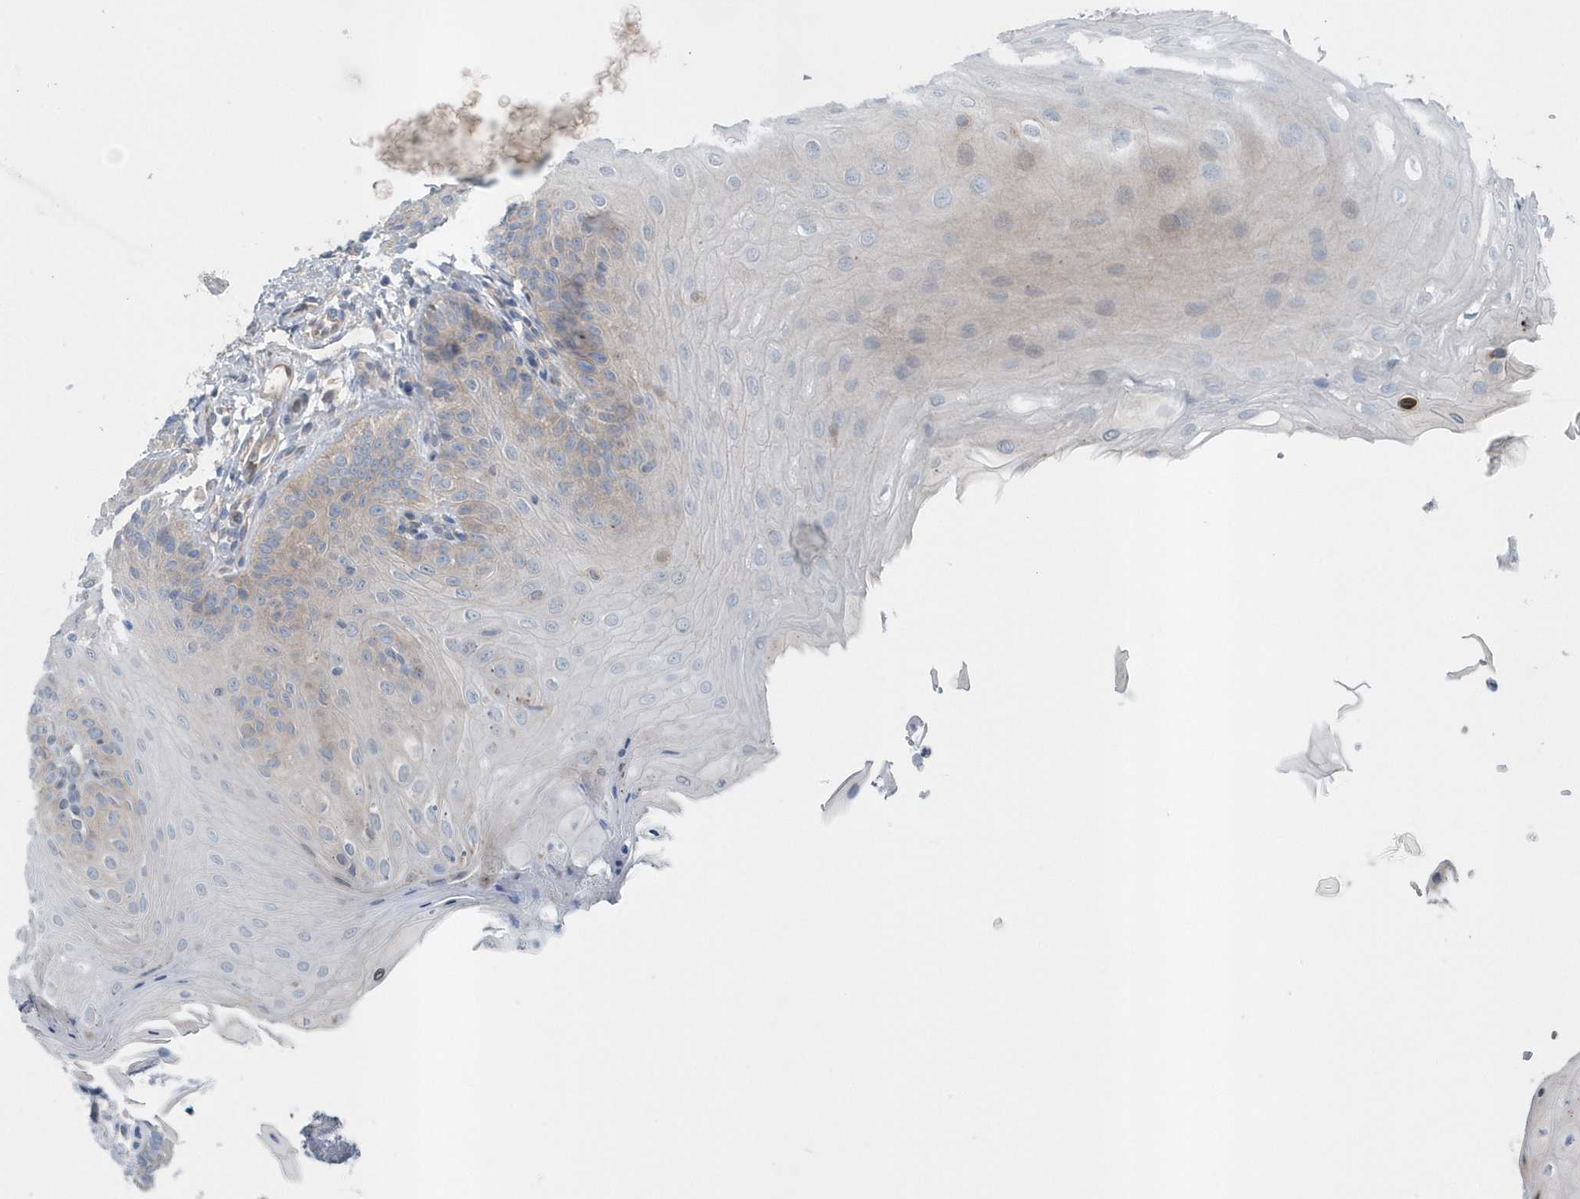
{"staining": {"intensity": "weak", "quantity": "25%-75%", "location": "cytoplasmic/membranous"}, "tissue": "oral mucosa", "cell_type": "Squamous epithelial cells", "image_type": "normal", "snomed": [{"axis": "morphology", "description": "Normal tissue, NOS"}, {"axis": "topography", "description": "Oral tissue"}], "caption": "Protein analysis of unremarkable oral mucosa displays weak cytoplasmic/membranous staining in approximately 25%-75% of squamous epithelial cells. (DAB (3,3'-diaminobenzidine) IHC with brightfield microscopy, high magnification).", "gene": "MCC", "patient": {"sex": "female", "age": 68}}